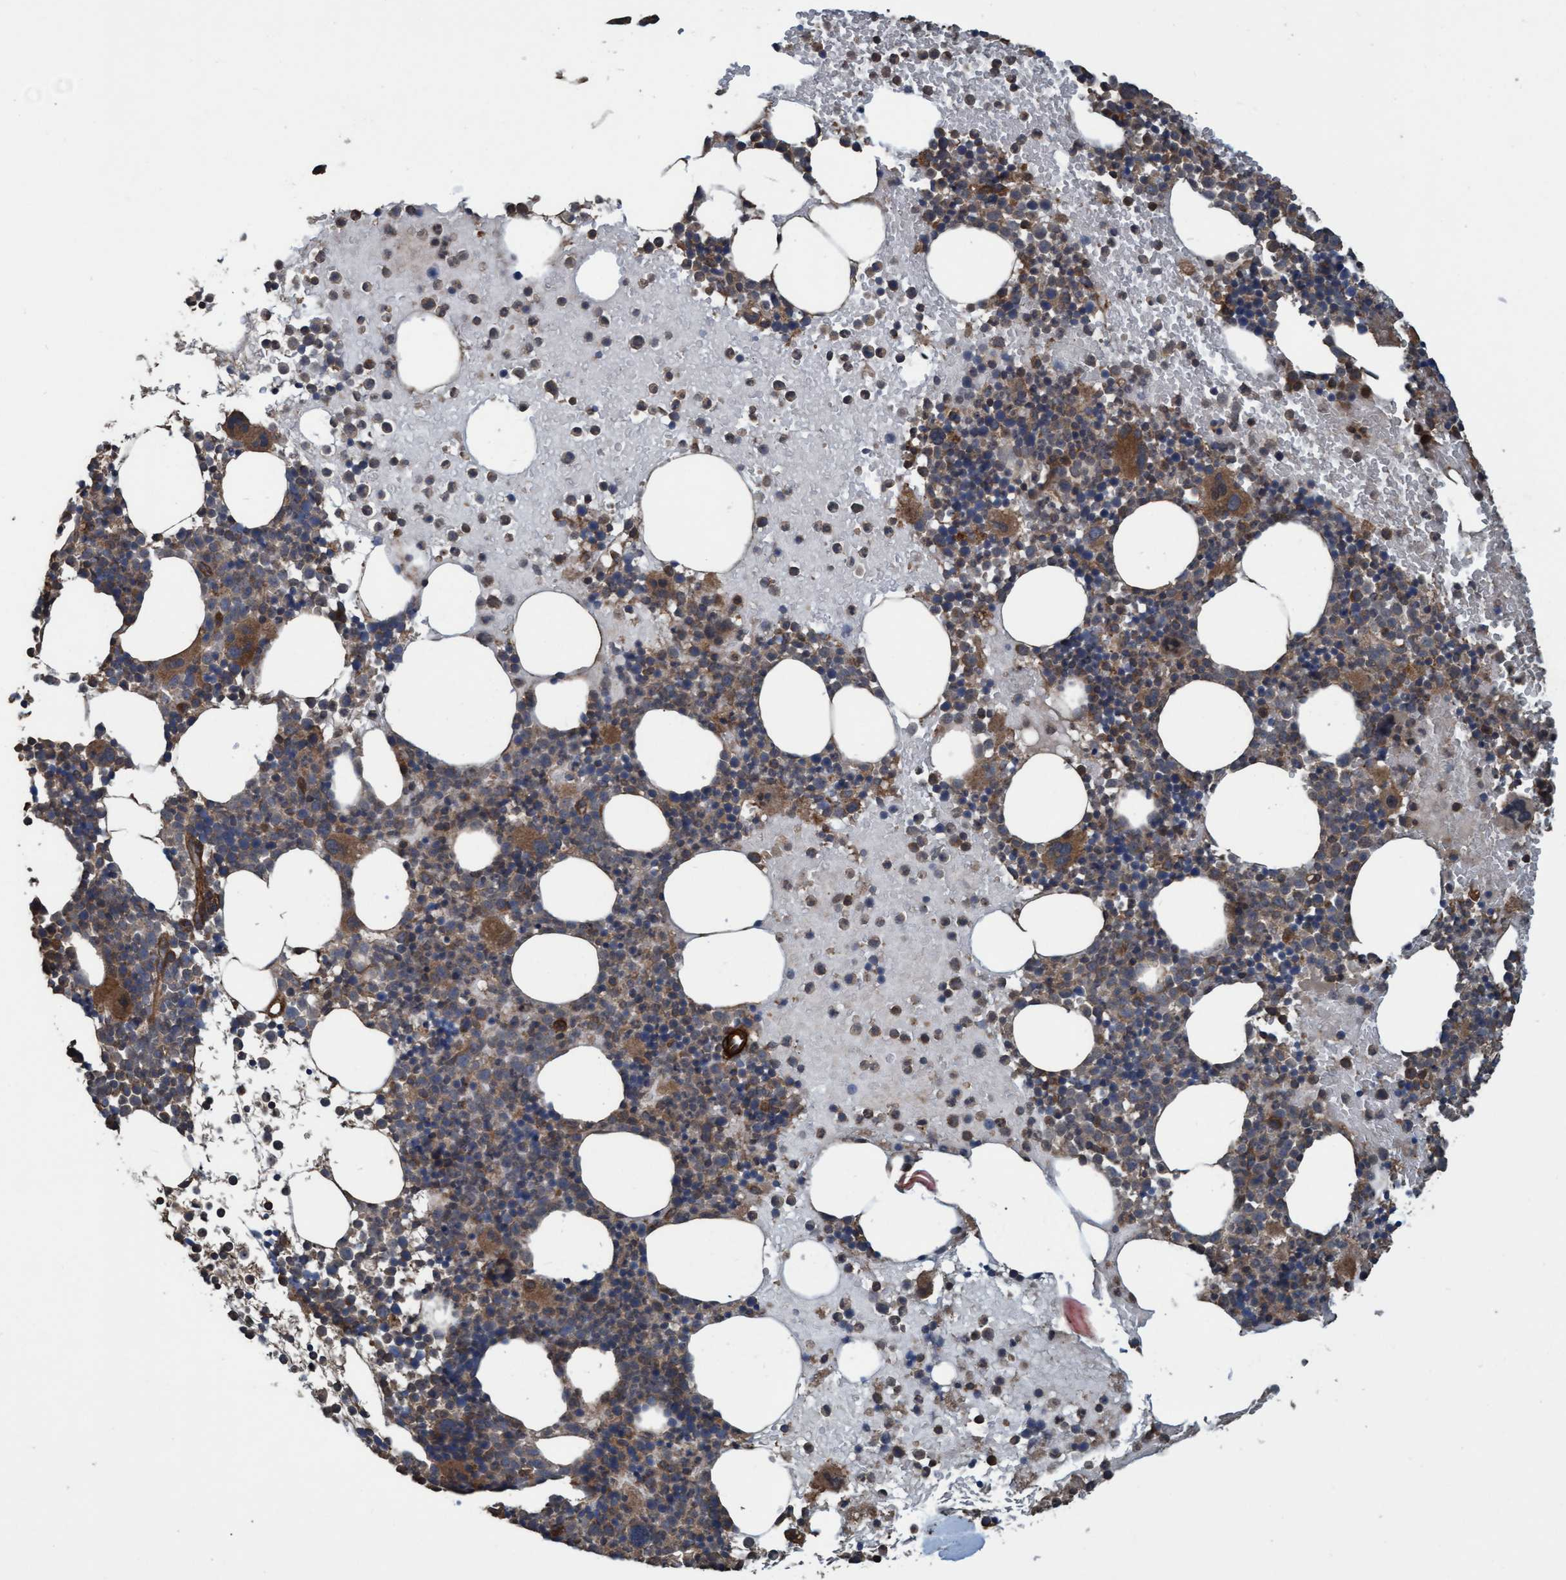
{"staining": {"intensity": "moderate", "quantity": "25%-75%", "location": "cytoplasmic/membranous"}, "tissue": "bone marrow", "cell_type": "Hematopoietic cells", "image_type": "normal", "snomed": [{"axis": "morphology", "description": "Normal tissue, NOS"}, {"axis": "morphology", "description": "Inflammation, NOS"}, {"axis": "topography", "description": "Bone marrow"}], "caption": "Hematopoietic cells demonstrate moderate cytoplasmic/membranous expression in about 25%-75% of cells in unremarkable bone marrow. (DAB (3,3'-diaminobenzidine) = brown stain, brightfield microscopy at high magnification).", "gene": "GGT6", "patient": {"sex": "male", "age": 78}}